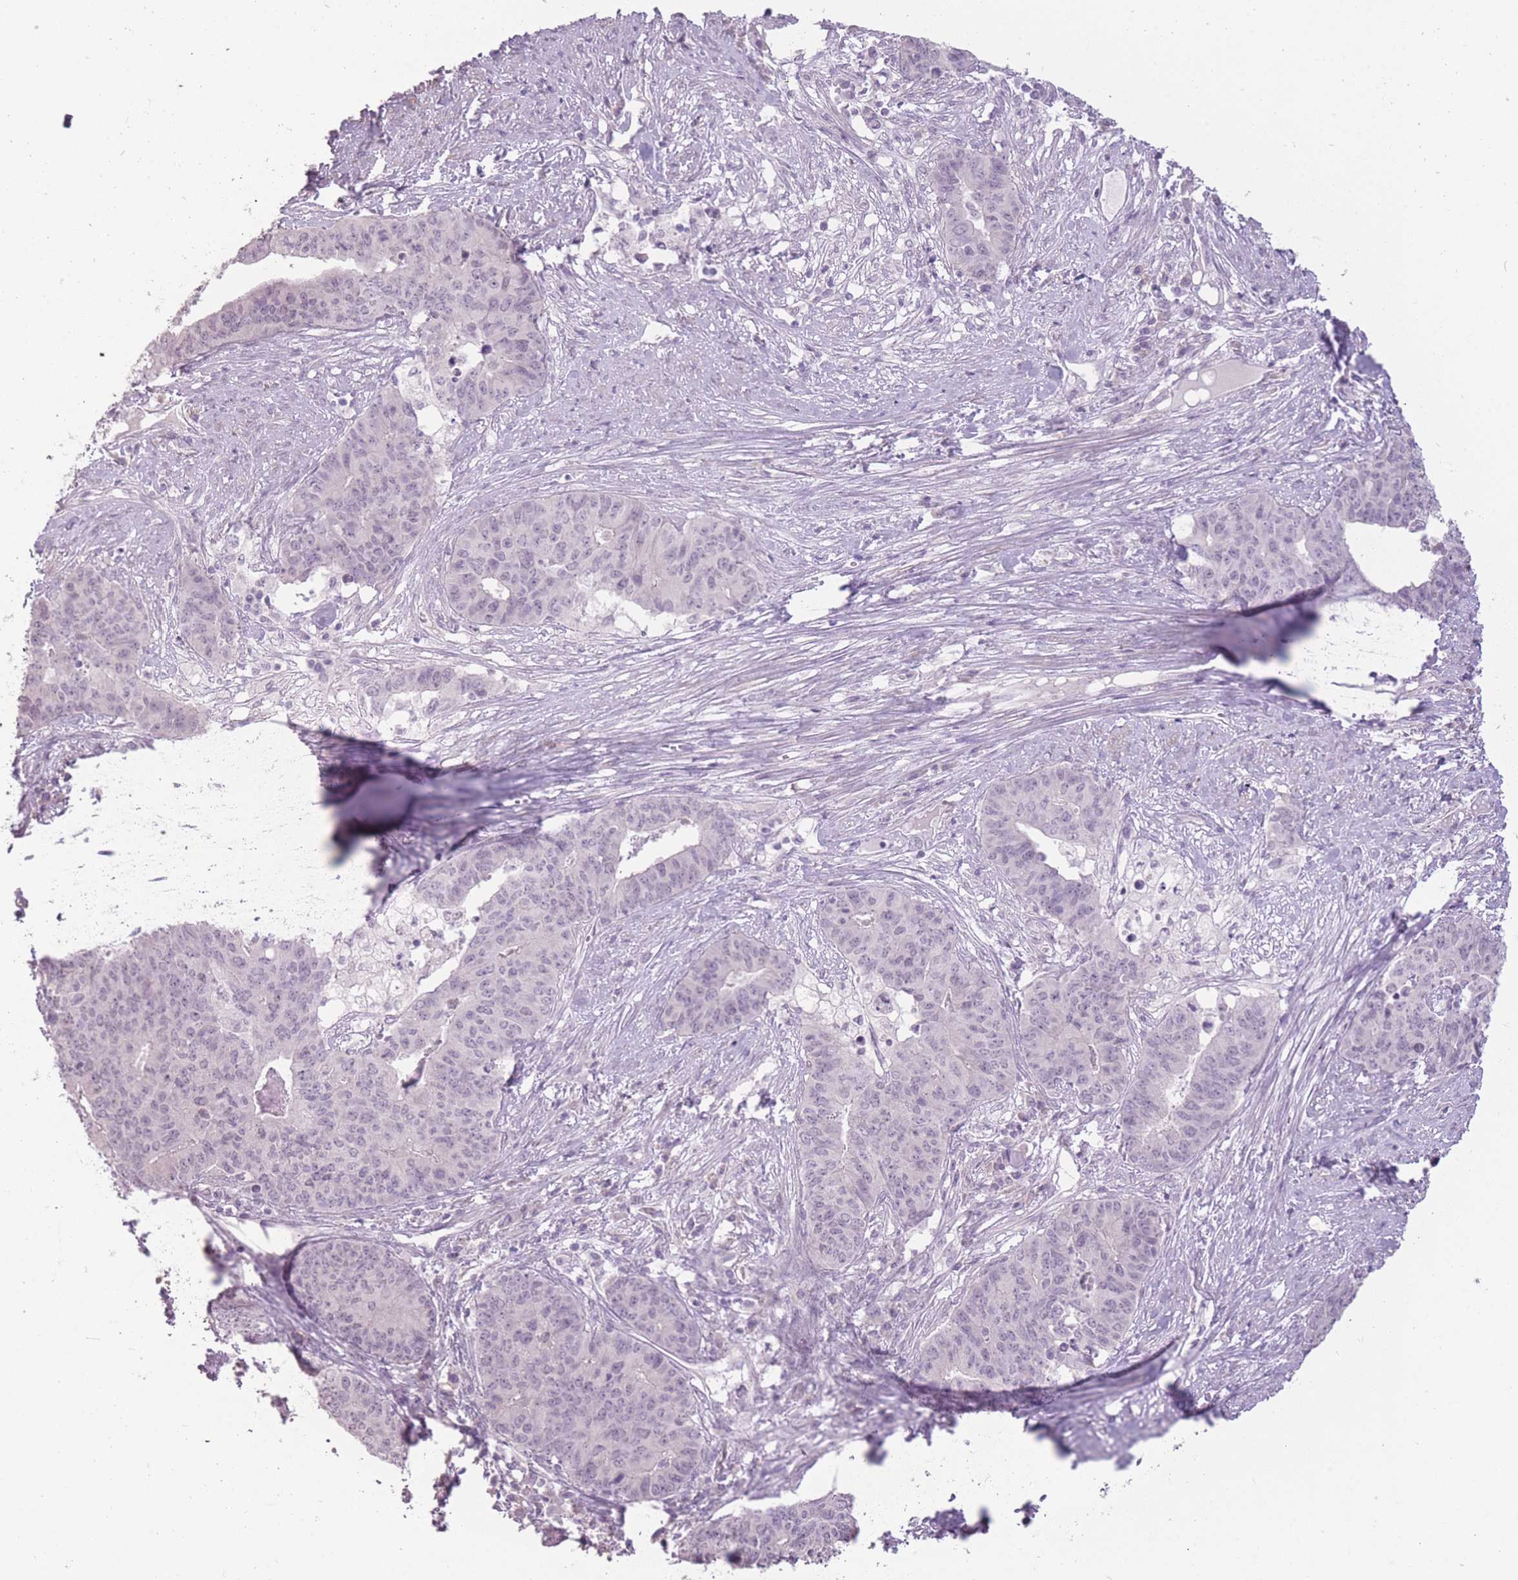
{"staining": {"intensity": "negative", "quantity": "none", "location": "none"}, "tissue": "endometrial cancer", "cell_type": "Tumor cells", "image_type": "cancer", "snomed": [{"axis": "morphology", "description": "Adenocarcinoma, NOS"}, {"axis": "topography", "description": "Endometrium"}], "caption": "Human endometrial cancer stained for a protein using immunohistochemistry reveals no expression in tumor cells.", "gene": "ZBTB24", "patient": {"sex": "female", "age": 59}}